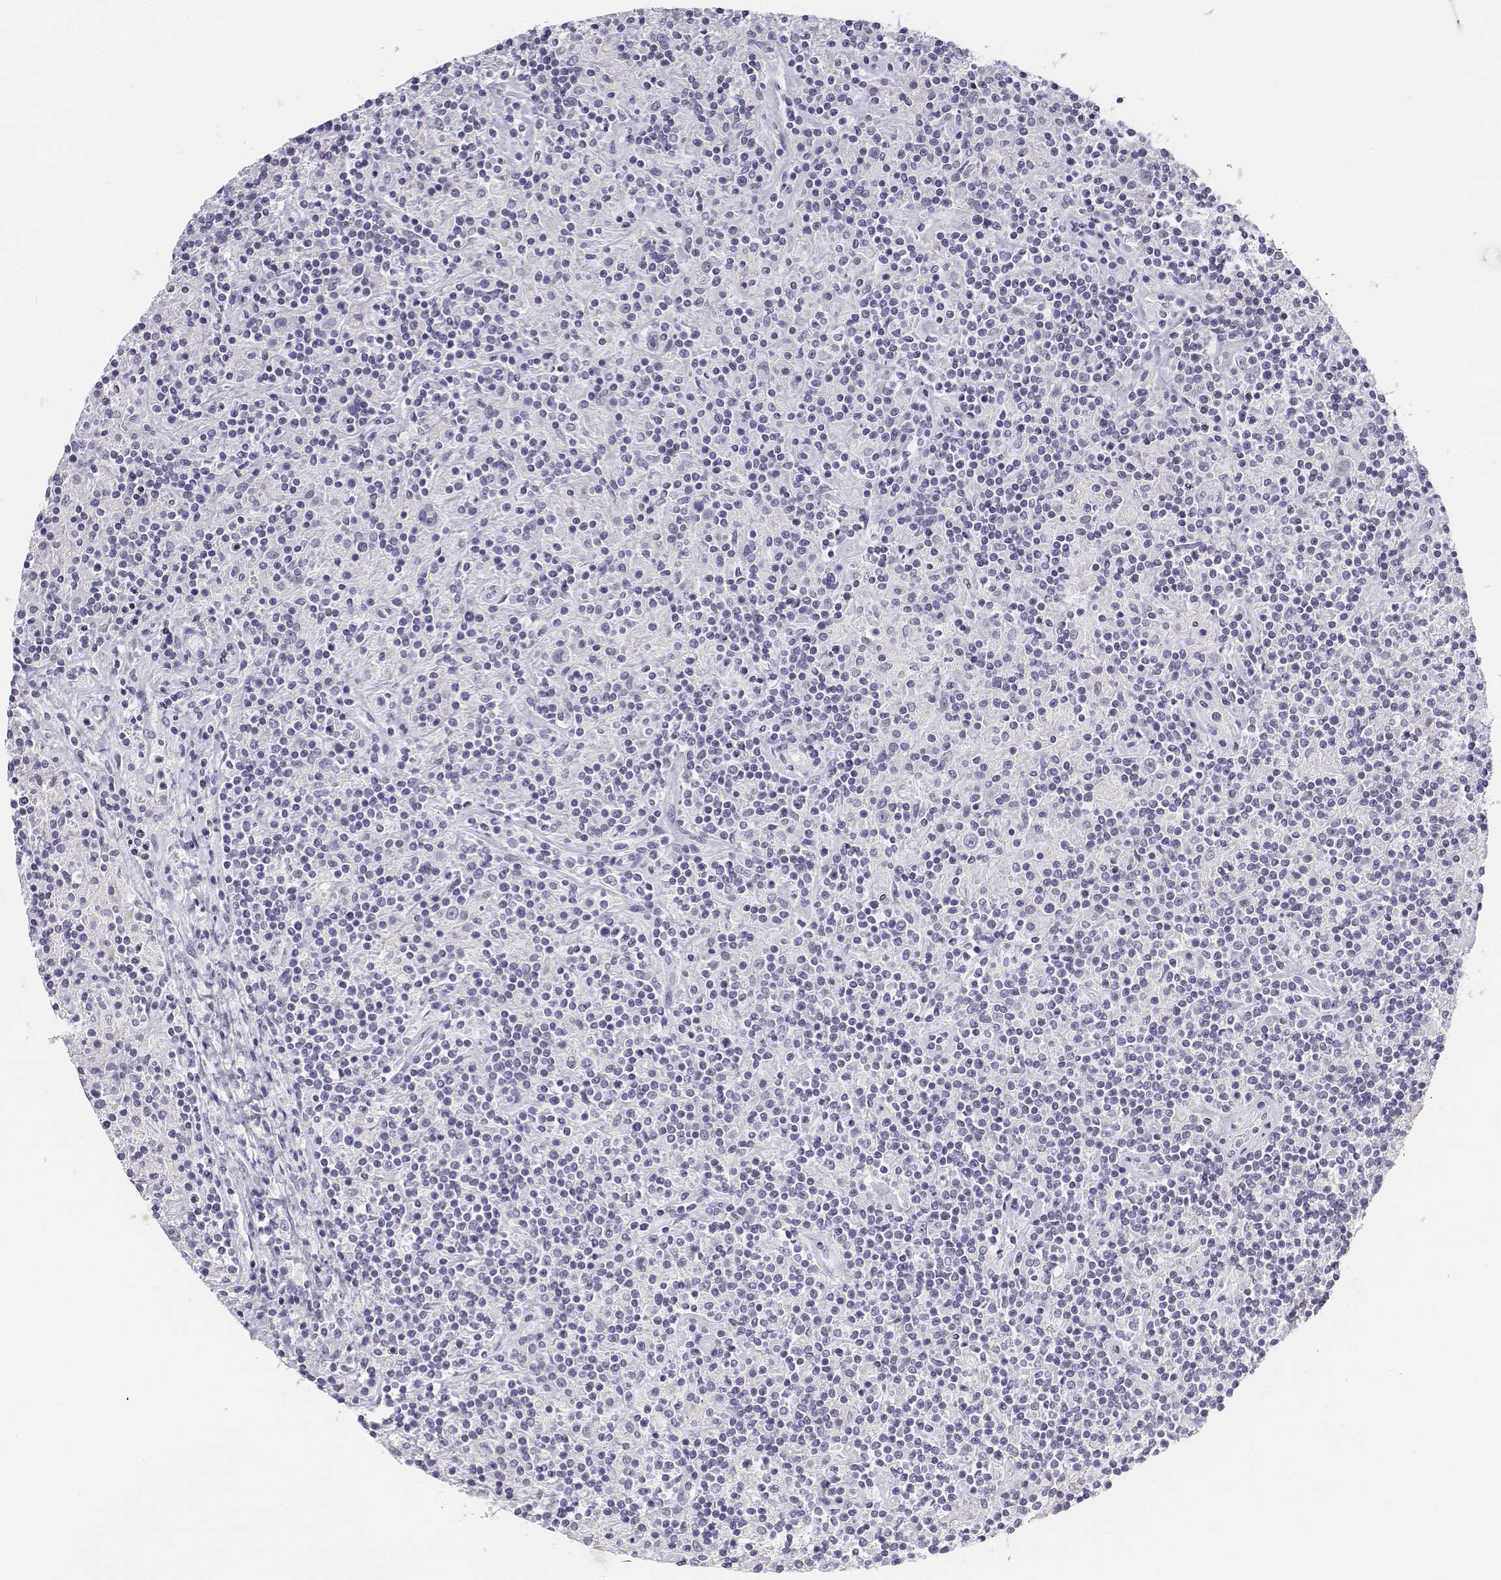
{"staining": {"intensity": "negative", "quantity": "none", "location": "none"}, "tissue": "lymphoma", "cell_type": "Tumor cells", "image_type": "cancer", "snomed": [{"axis": "morphology", "description": "Hodgkin's disease, NOS"}, {"axis": "topography", "description": "Lymph node"}], "caption": "Tumor cells show no significant protein expression in lymphoma.", "gene": "UCN2", "patient": {"sex": "male", "age": 70}}